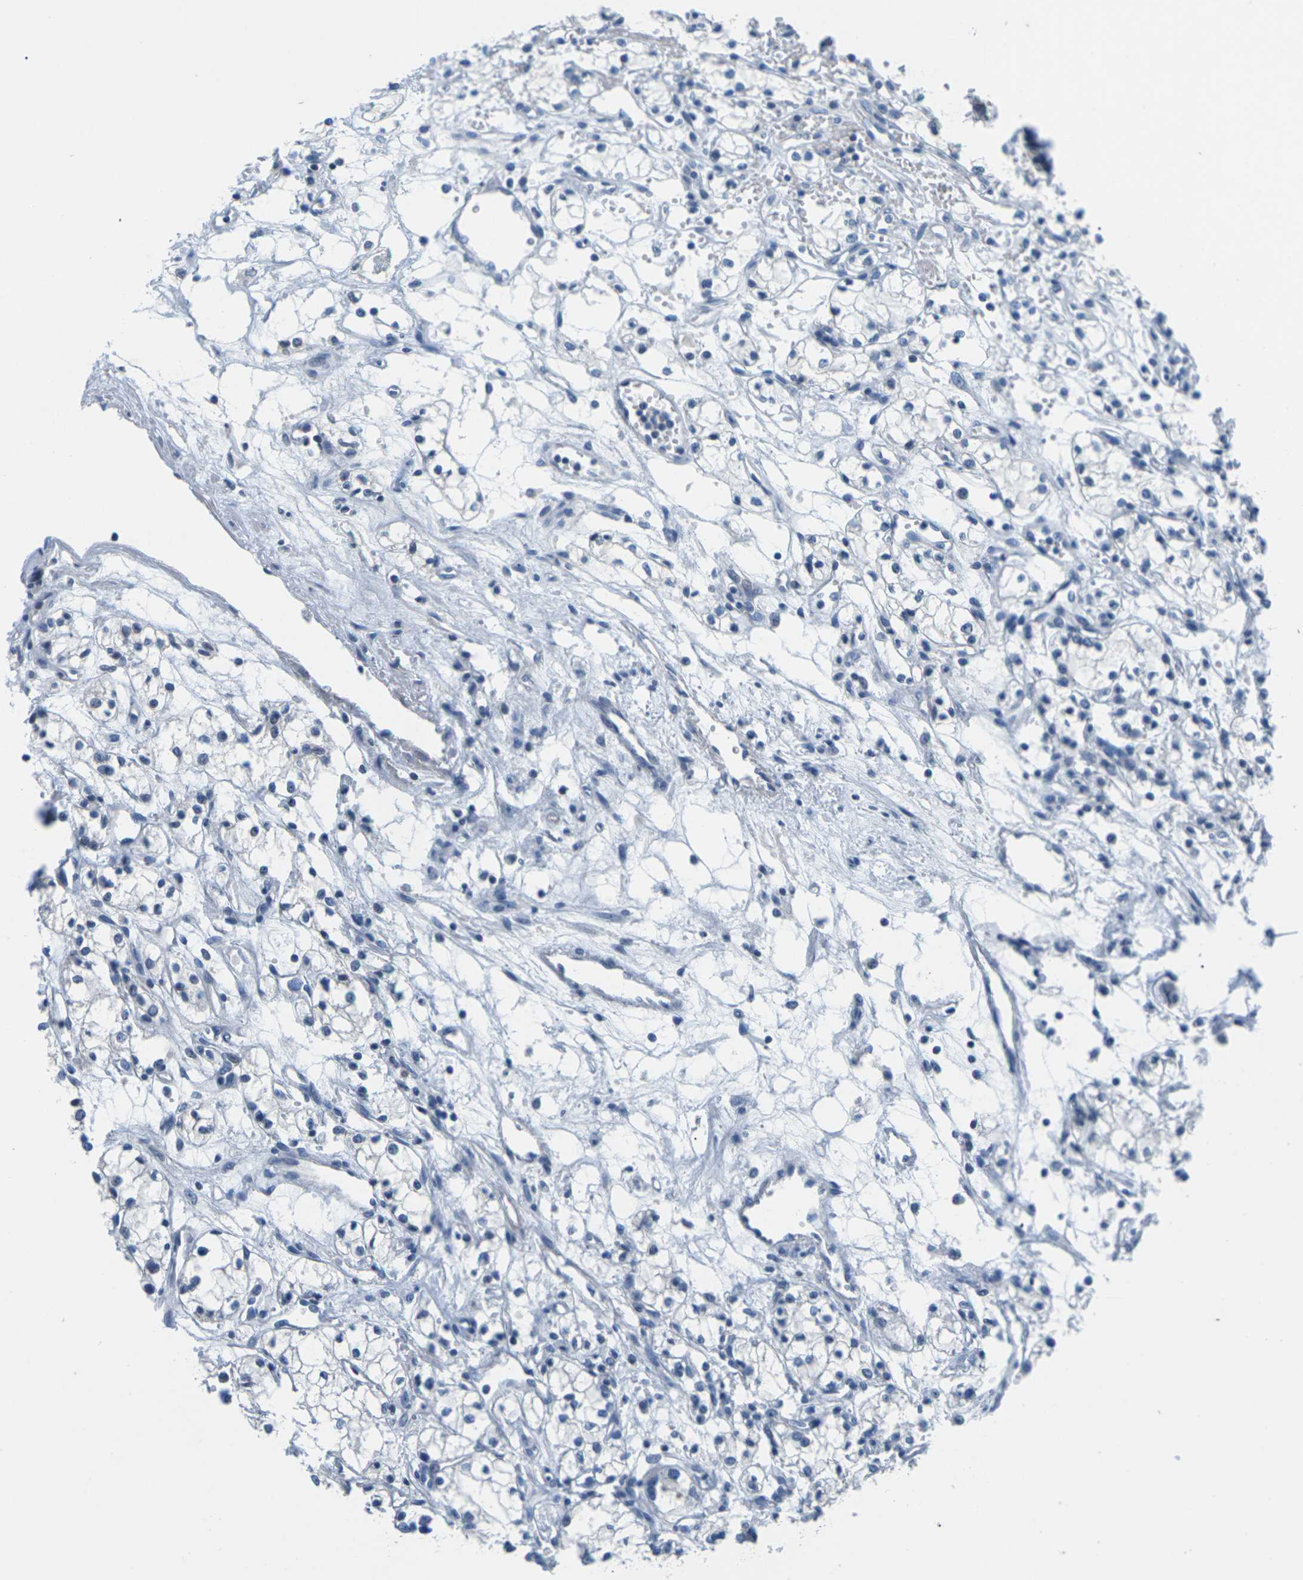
{"staining": {"intensity": "negative", "quantity": "none", "location": "none"}, "tissue": "renal cancer", "cell_type": "Tumor cells", "image_type": "cancer", "snomed": [{"axis": "morphology", "description": "Normal tissue, NOS"}, {"axis": "morphology", "description": "Adenocarcinoma, NOS"}, {"axis": "topography", "description": "Kidney"}], "caption": "DAB (3,3'-diaminobenzidine) immunohistochemical staining of human renal cancer displays no significant positivity in tumor cells. Nuclei are stained in blue.", "gene": "UMOD", "patient": {"sex": "male", "age": 59}}